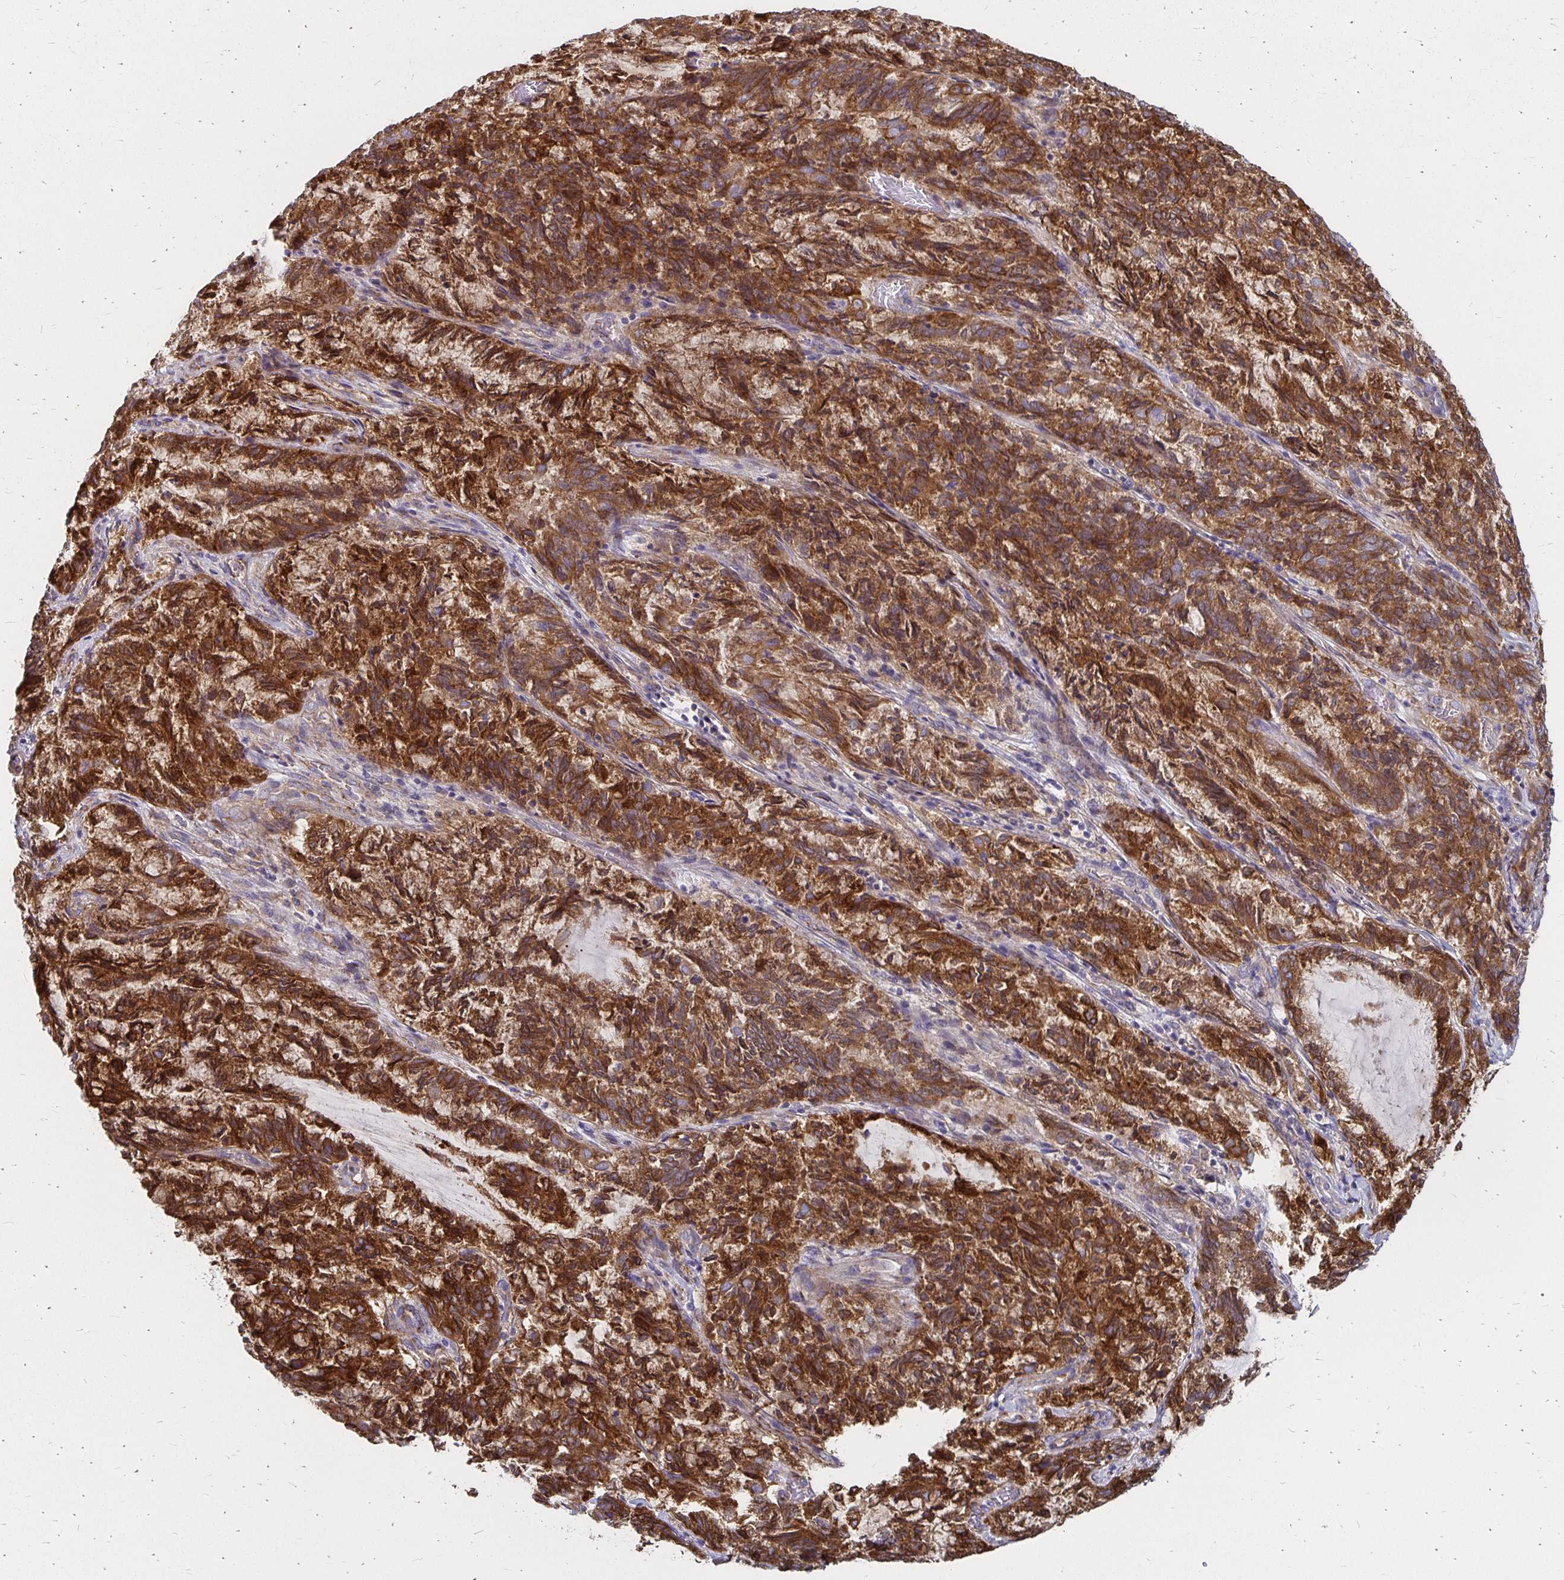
{"staining": {"intensity": "strong", "quantity": ">75%", "location": "cytoplasmic/membranous"}, "tissue": "endometrial cancer", "cell_type": "Tumor cells", "image_type": "cancer", "snomed": [{"axis": "morphology", "description": "Adenocarcinoma, NOS"}, {"axis": "topography", "description": "Endometrium"}], "caption": "Strong cytoplasmic/membranous protein staining is appreciated in approximately >75% of tumor cells in endometrial cancer.", "gene": "NCSTN", "patient": {"sex": "female", "age": 80}}